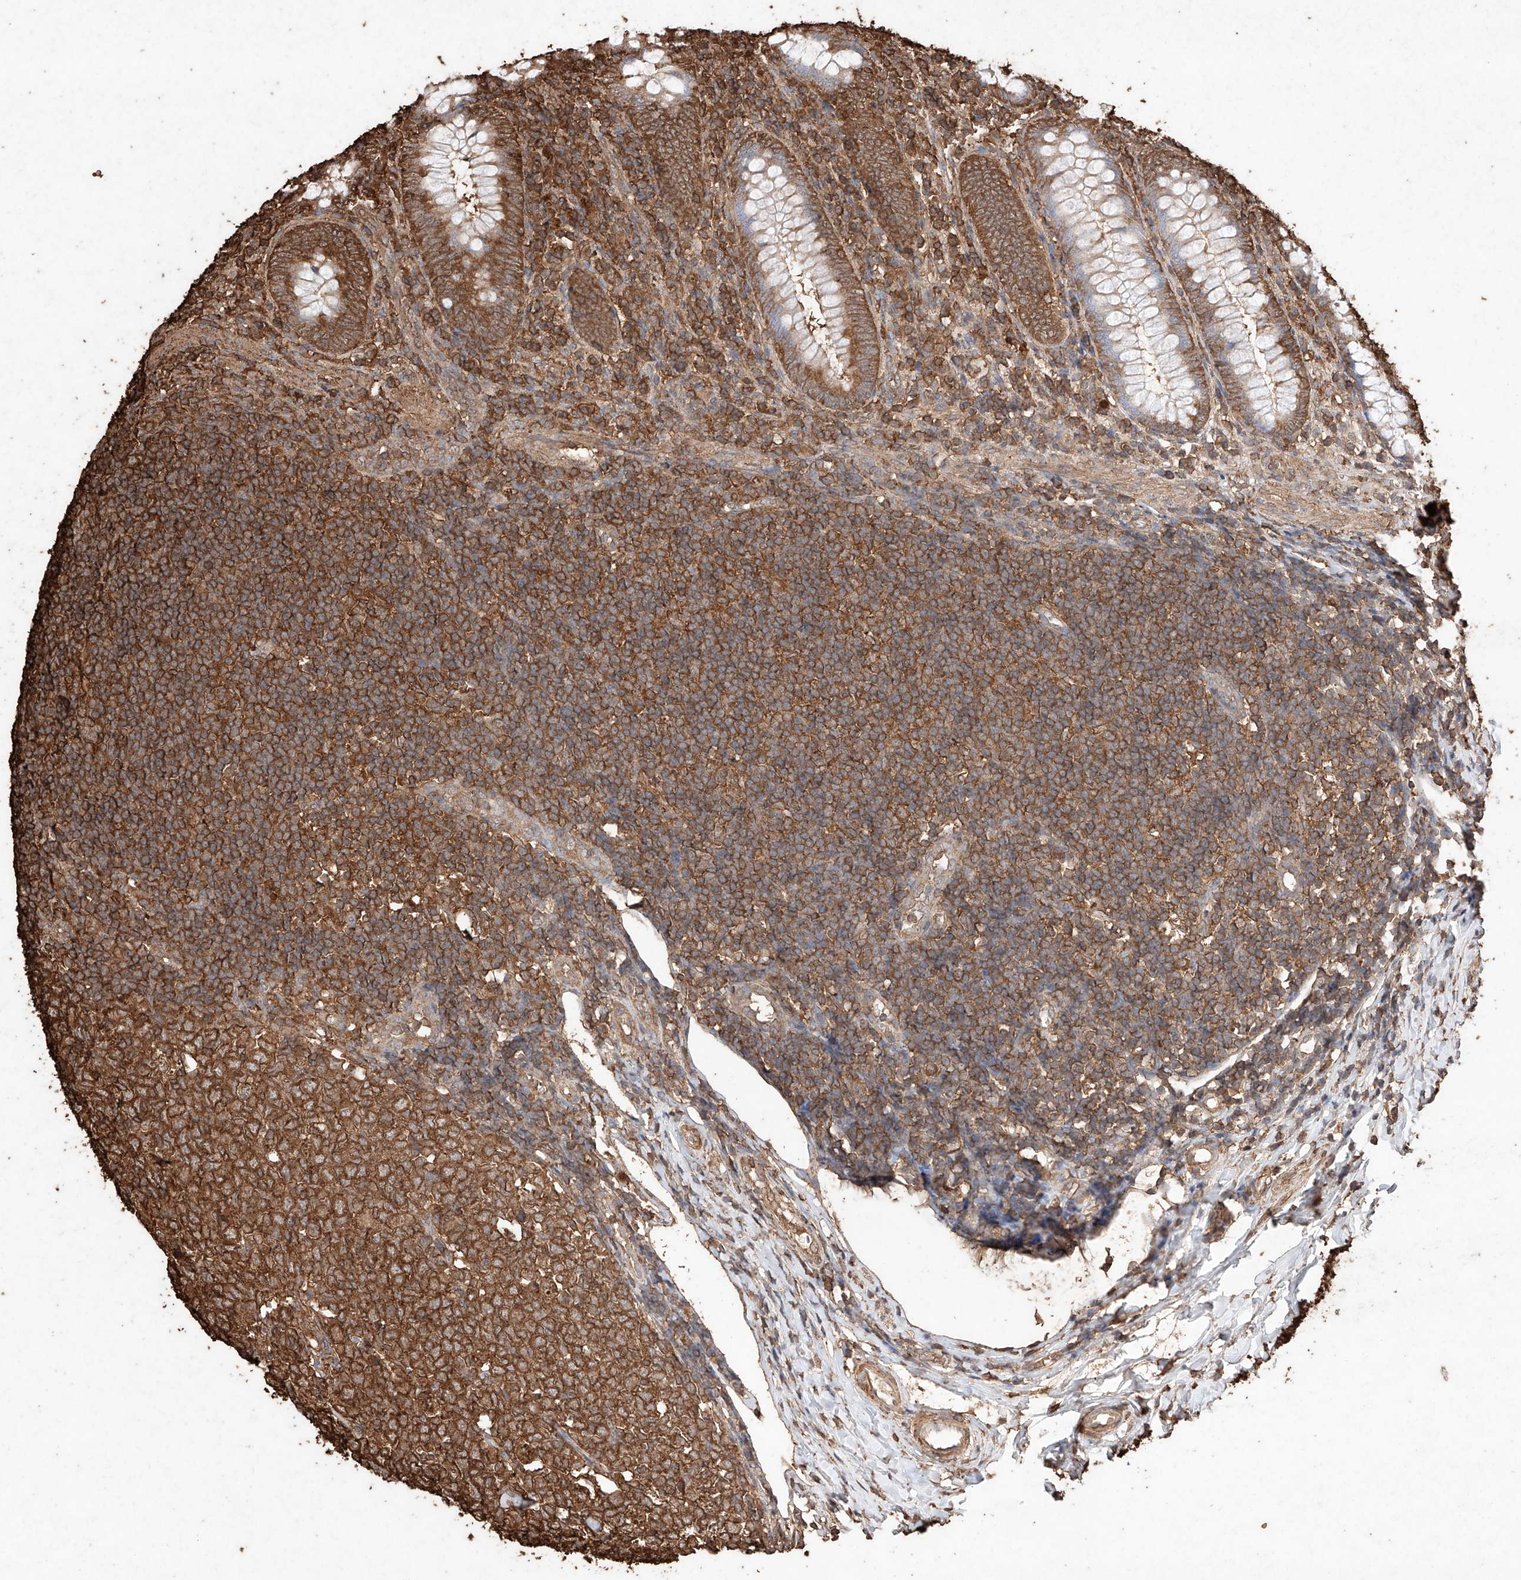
{"staining": {"intensity": "strong", "quantity": "25%-75%", "location": "cytoplasmic/membranous"}, "tissue": "appendix", "cell_type": "Glandular cells", "image_type": "normal", "snomed": [{"axis": "morphology", "description": "Normal tissue, NOS"}, {"axis": "topography", "description": "Appendix"}], "caption": "Immunohistochemistry (DAB (3,3'-diaminobenzidine)) staining of unremarkable human appendix demonstrates strong cytoplasmic/membranous protein positivity in about 25%-75% of glandular cells.", "gene": "M6PR", "patient": {"sex": "male", "age": 14}}